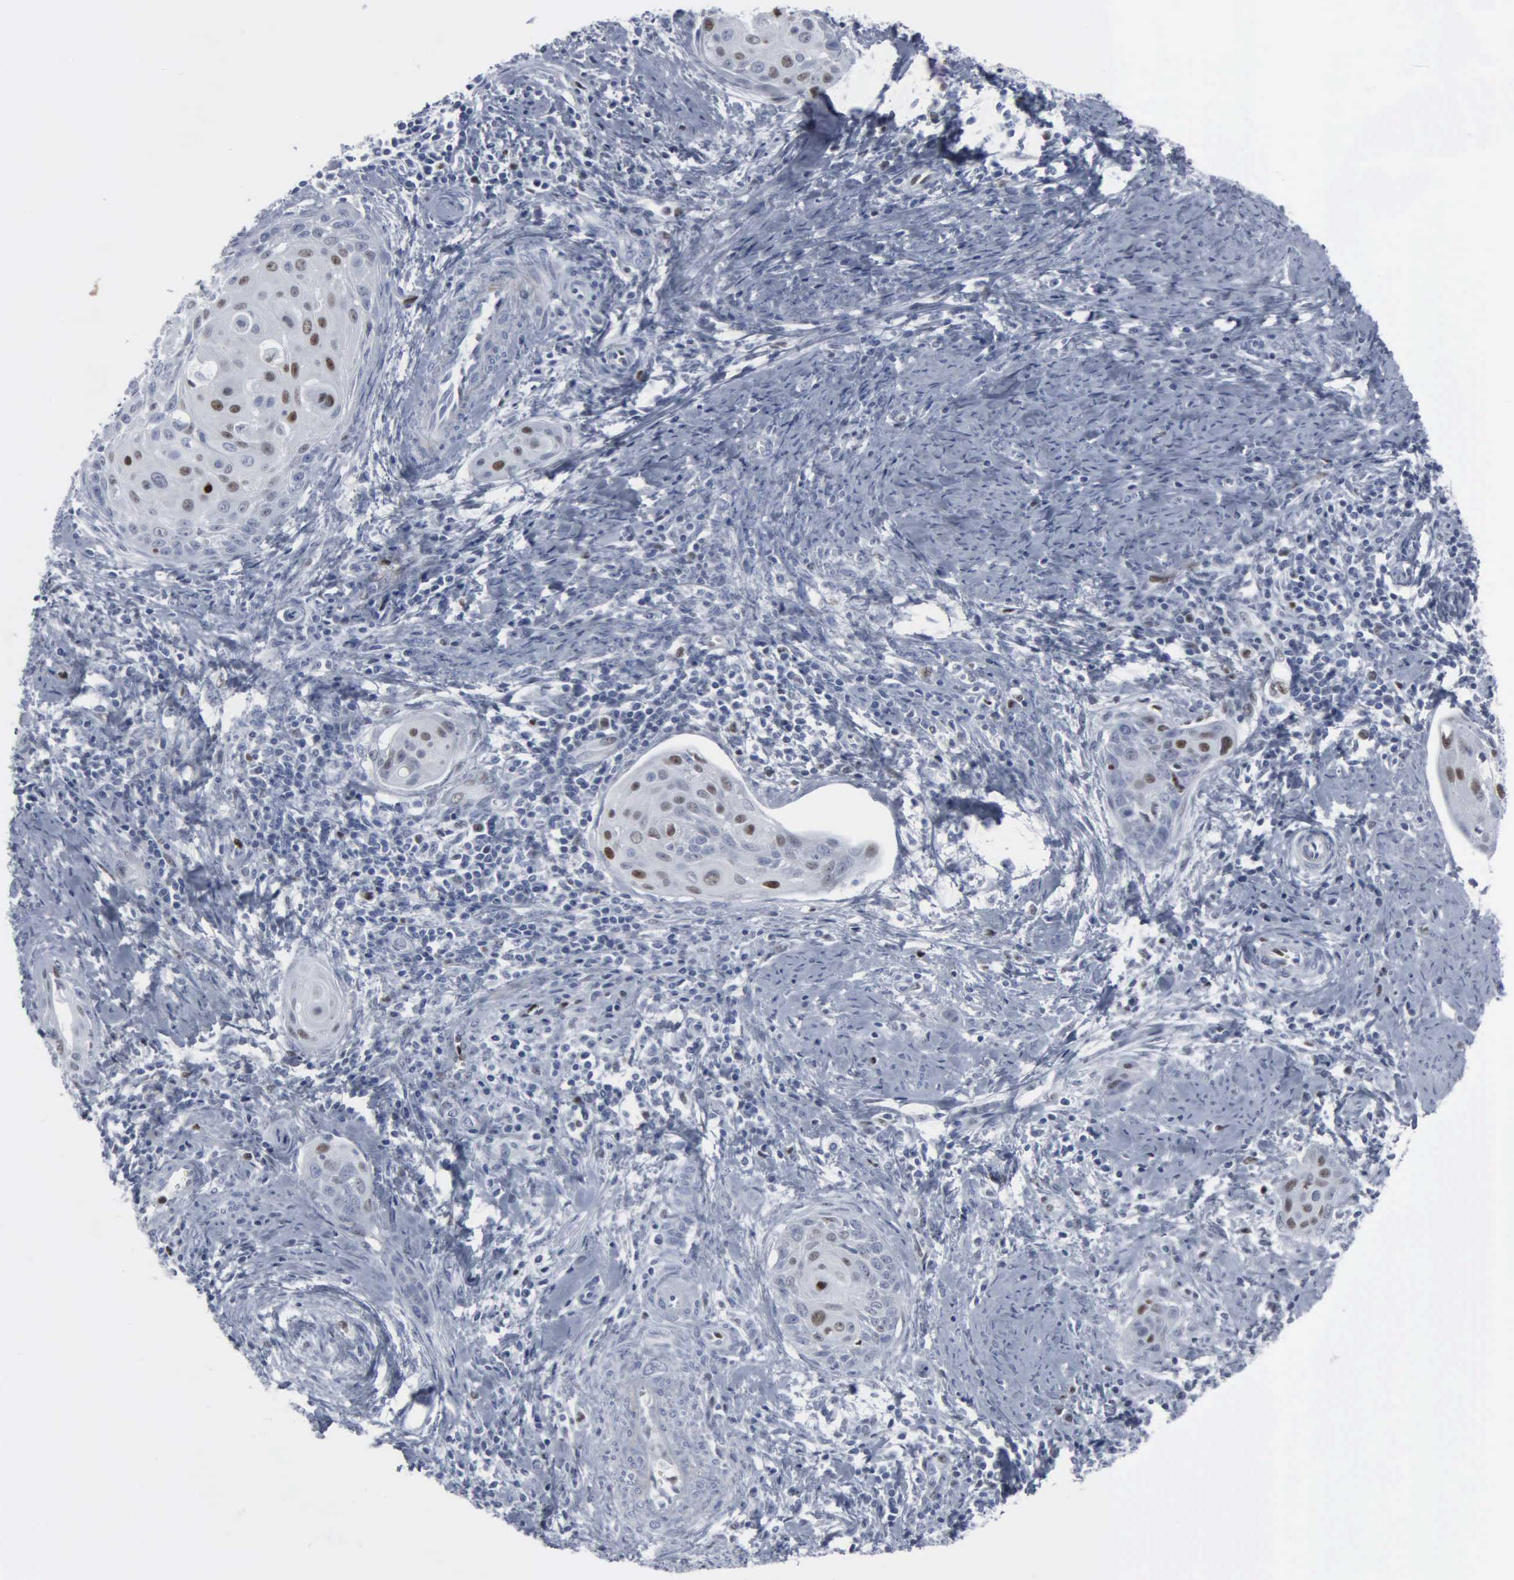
{"staining": {"intensity": "moderate", "quantity": "<25%", "location": "nuclear"}, "tissue": "cervical cancer", "cell_type": "Tumor cells", "image_type": "cancer", "snomed": [{"axis": "morphology", "description": "Squamous cell carcinoma, NOS"}, {"axis": "topography", "description": "Cervix"}], "caption": "Moderate nuclear staining for a protein is appreciated in approximately <25% of tumor cells of cervical cancer (squamous cell carcinoma) using IHC.", "gene": "CCND3", "patient": {"sex": "female", "age": 33}}